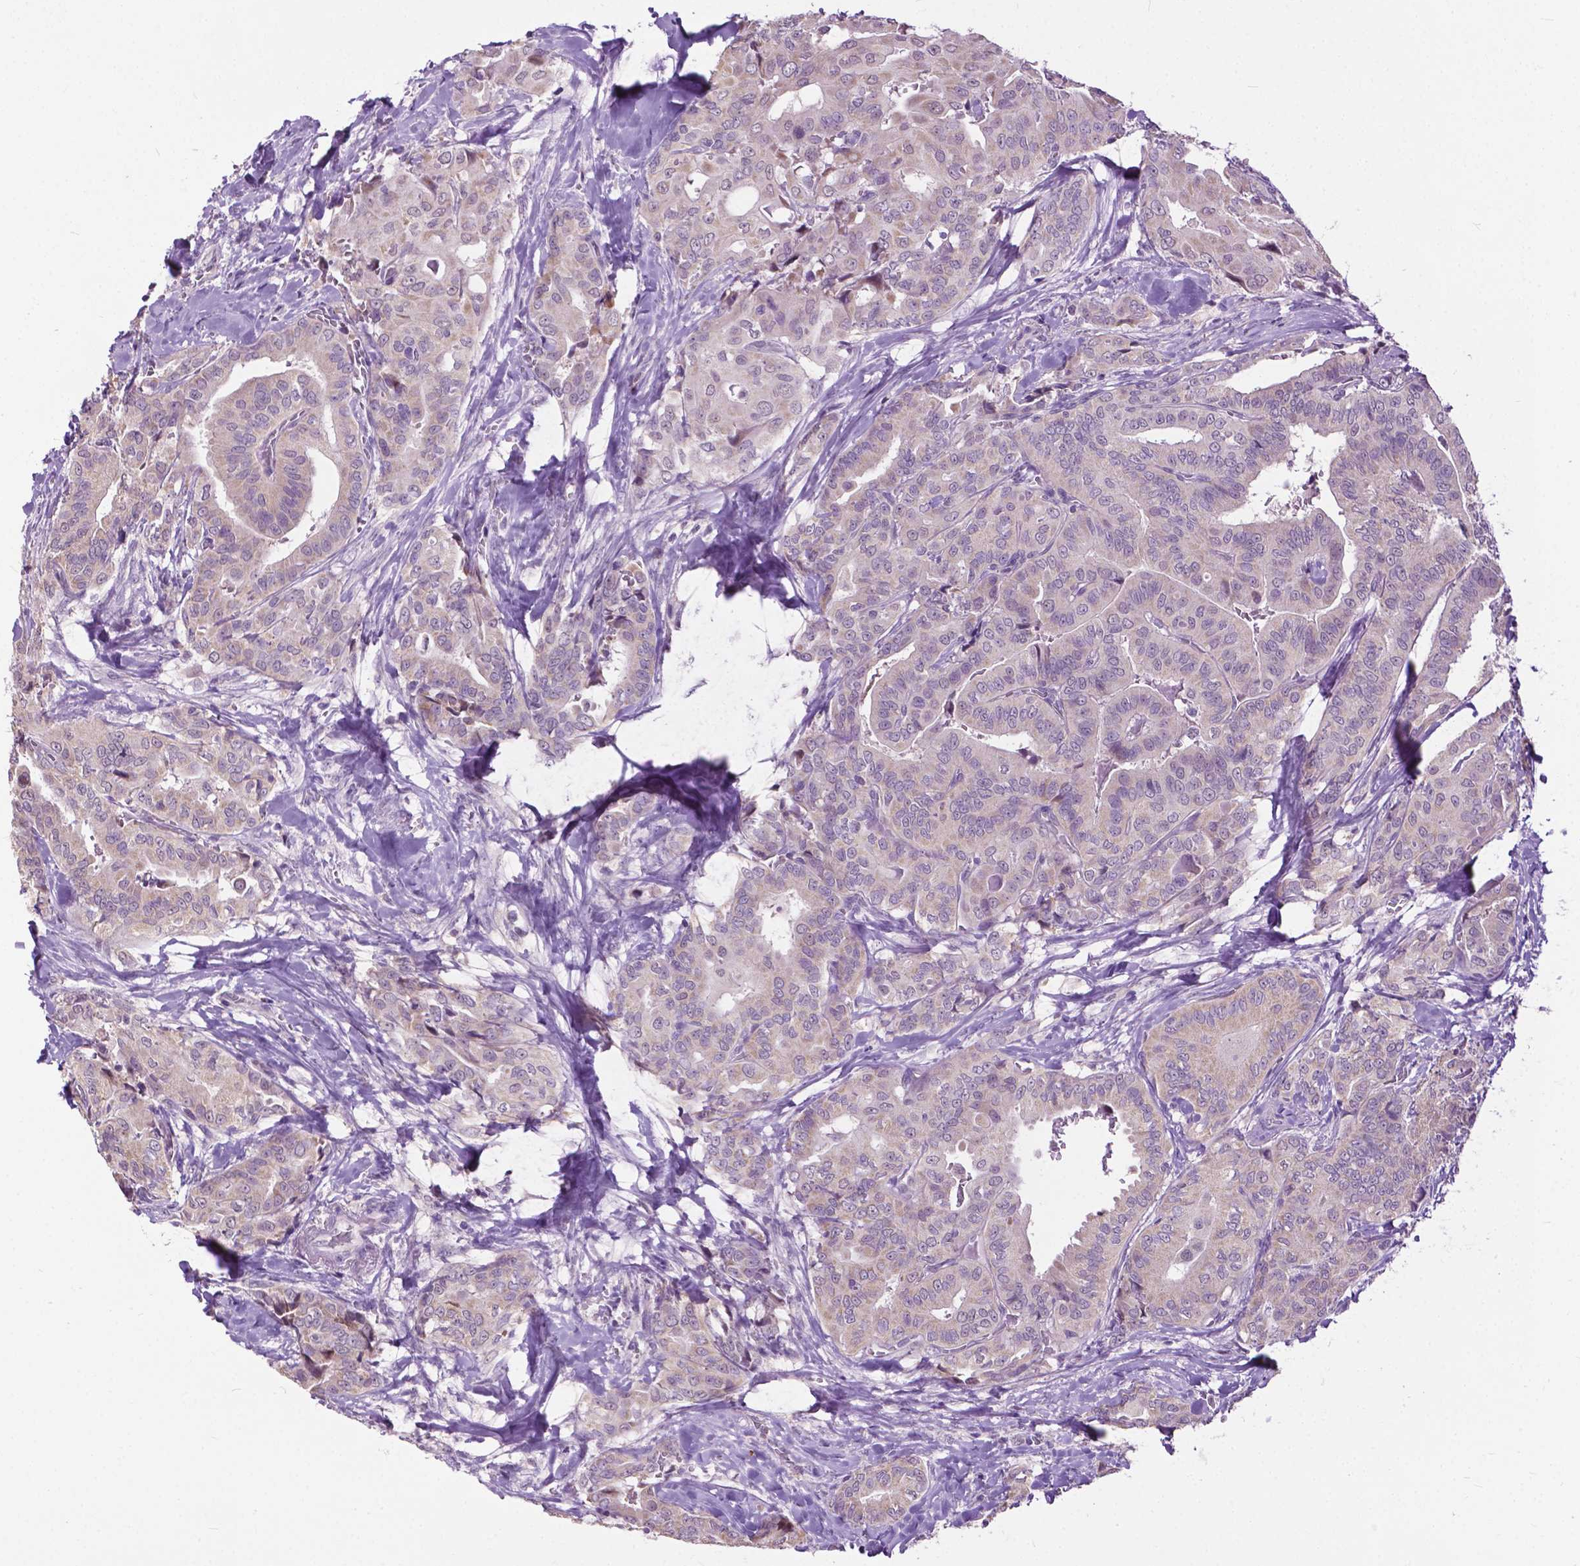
{"staining": {"intensity": "weak", "quantity": "<25%", "location": "cytoplasmic/membranous"}, "tissue": "thyroid cancer", "cell_type": "Tumor cells", "image_type": "cancer", "snomed": [{"axis": "morphology", "description": "Papillary adenocarcinoma, NOS"}, {"axis": "topography", "description": "Thyroid gland"}], "caption": "High power microscopy photomicrograph of an IHC histopathology image of papillary adenocarcinoma (thyroid), revealing no significant staining in tumor cells.", "gene": "TTC9B", "patient": {"sex": "male", "age": 61}}